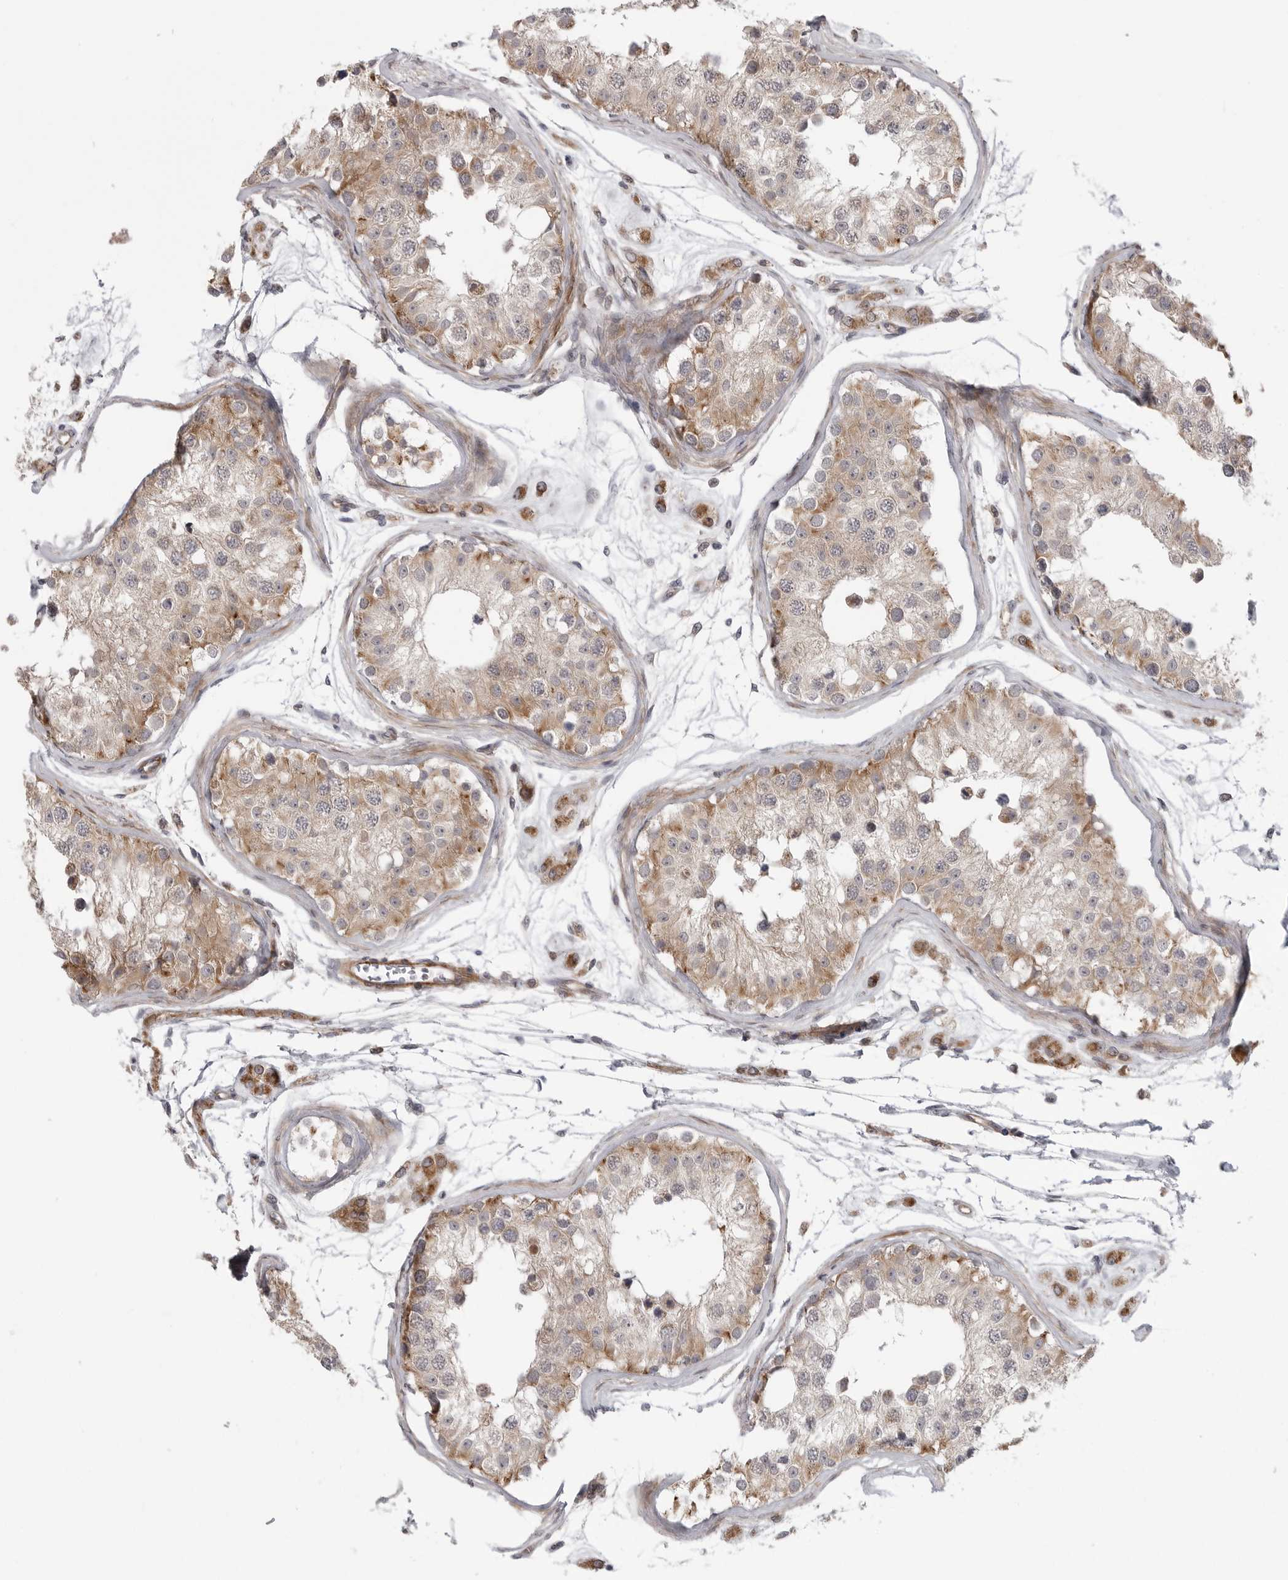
{"staining": {"intensity": "moderate", "quantity": ">75%", "location": "cytoplasmic/membranous"}, "tissue": "testis", "cell_type": "Cells in seminiferous ducts", "image_type": "normal", "snomed": [{"axis": "morphology", "description": "Normal tissue, NOS"}, {"axis": "morphology", "description": "Adenocarcinoma, metastatic, NOS"}, {"axis": "topography", "description": "Testis"}], "caption": "DAB immunohistochemical staining of unremarkable human testis reveals moderate cytoplasmic/membranous protein positivity in approximately >75% of cells in seminiferous ducts. (DAB (3,3'-diaminobenzidine) = brown stain, brightfield microscopy at high magnification).", "gene": "SCP2", "patient": {"sex": "male", "age": 26}}